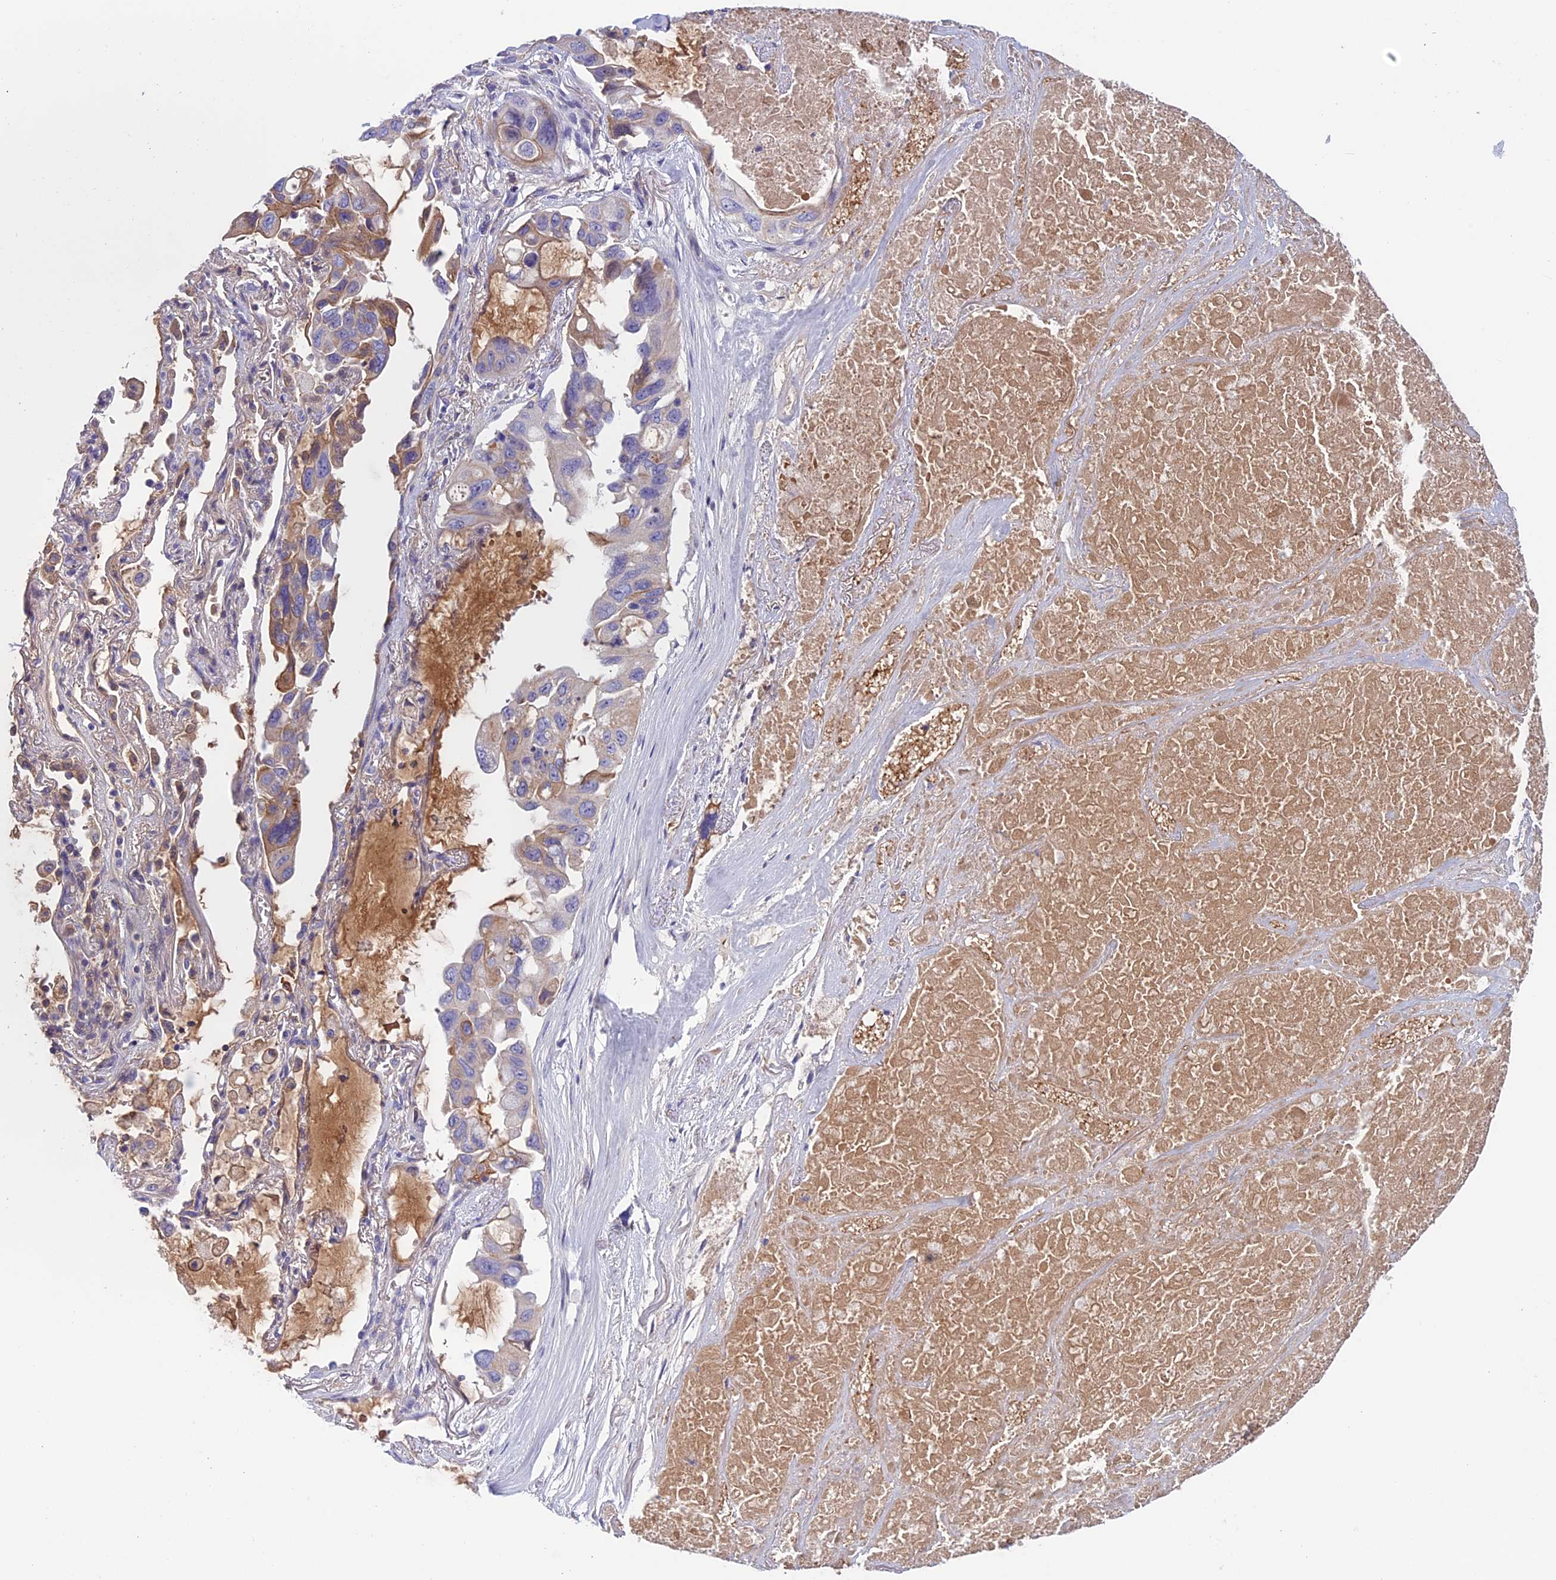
{"staining": {"intensity": "moderate", "quantity": "<25%", "location": "cytoplasmic/membranous"}, "tissue": "lung cancer", "cell_type": "Tumor cells", "image_type": "cancer", "snomed": [{"axis": "morphology", "description": "Squamous cell carcinoma, NOS"}, {"axis": "topography", "description": "Lung"}], "caption": "Tumor cells show low levels of moderate cytoplasmic/membranous staining in about <25% of cells in lung cancer.", "gene": "ANGPTL2", "patient": {"sex": "female", "age": 73}}